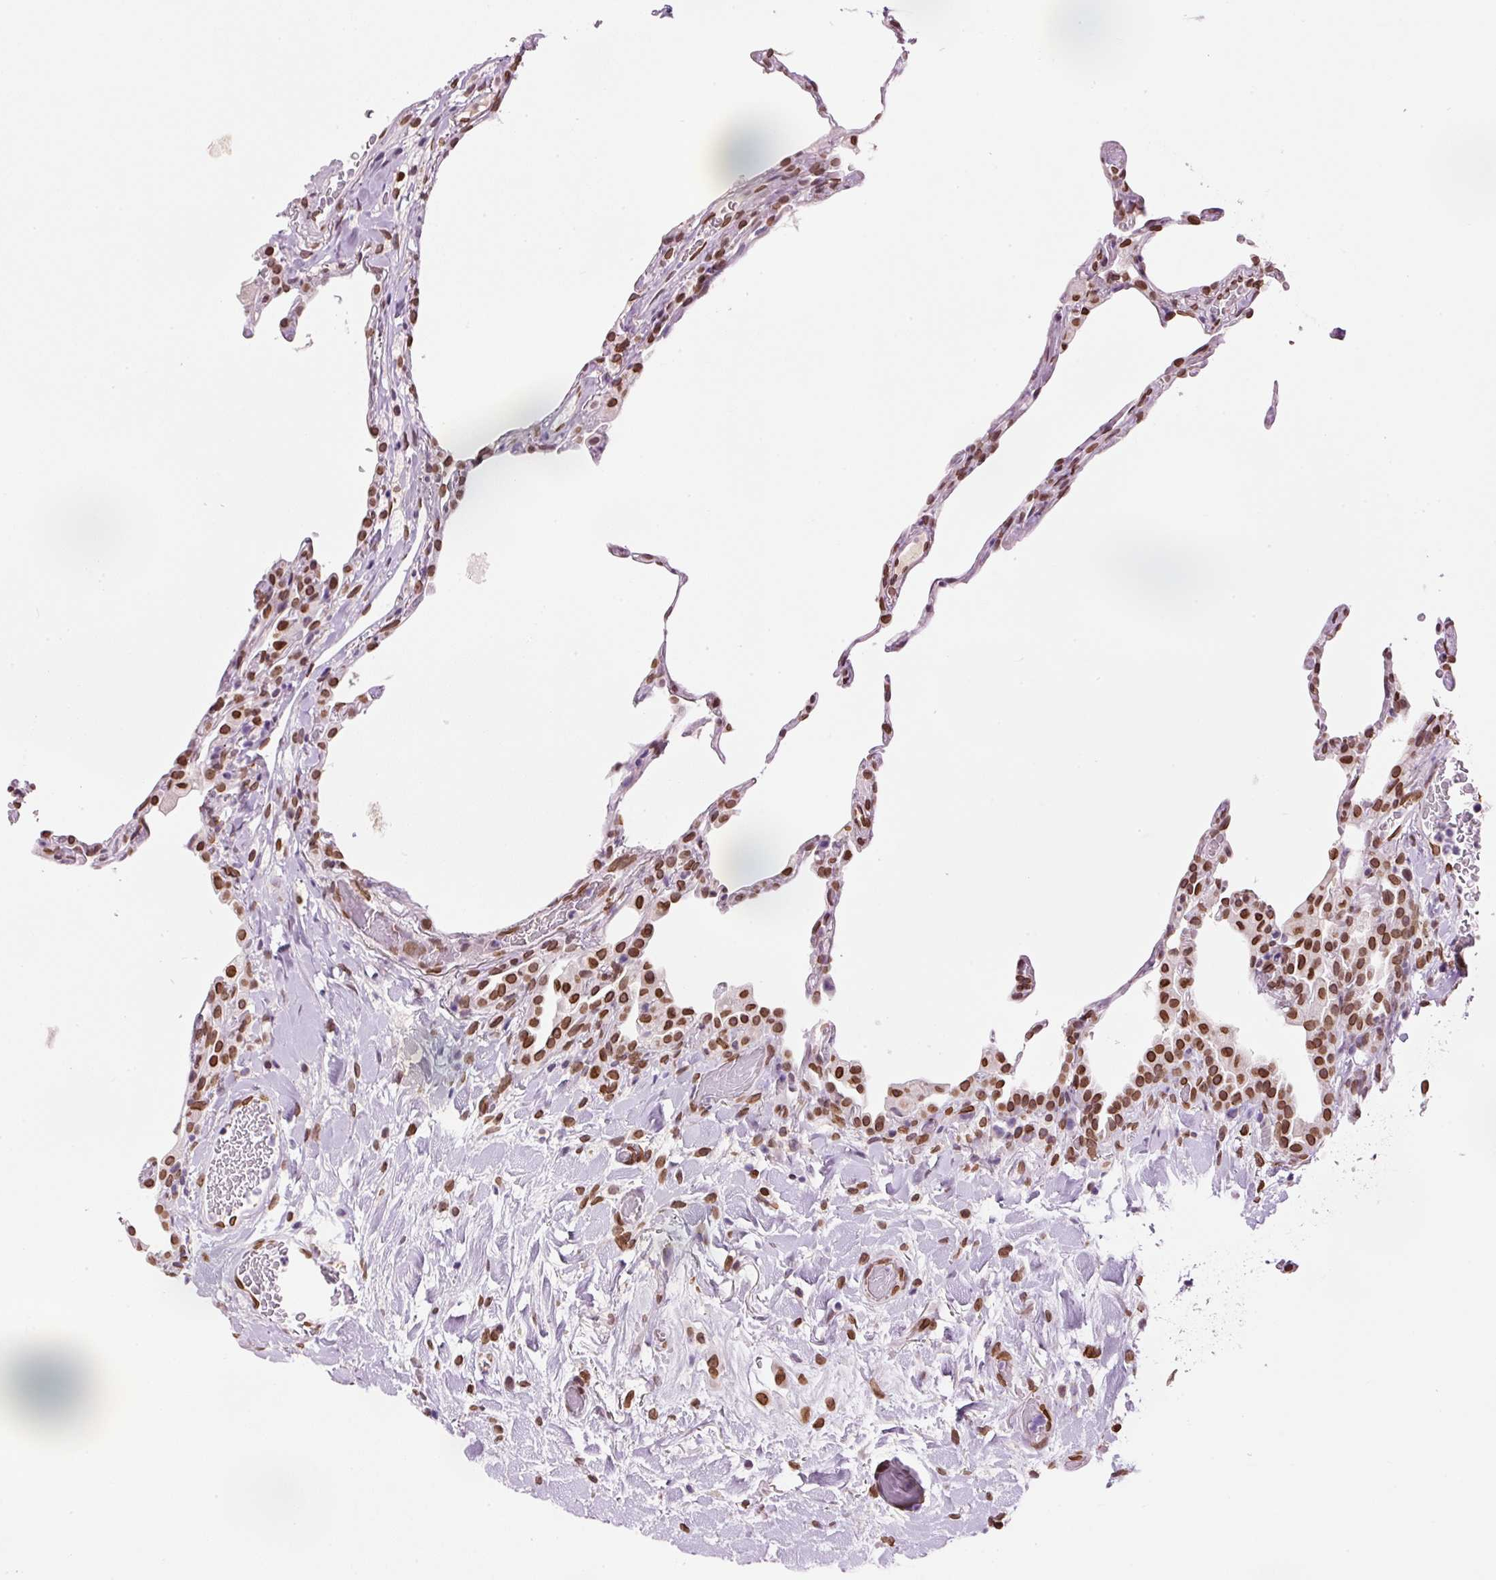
{"staining": {"intensity": "moderate", "quantity": "25%-75%", "location": "cytoplasmic/membranous,nuclear"}, "tissue": "lung", "cell_type": "Alveolar cells", "image_type": "normal", "snomed": [{"axis": "morphology", "description": "Normal tissue, NOS"}, {"axis": "topography", "description": "Lung"}], "caption": "Immunohistochemistry (IHC) of benign human lung displays medium levels of moderate cytoplasmic/membranous,nuclear expression in about 25%-75% of alveolar cells.", "gene": "ZNF224", "patient": {"sex": "female", "age": 57}}